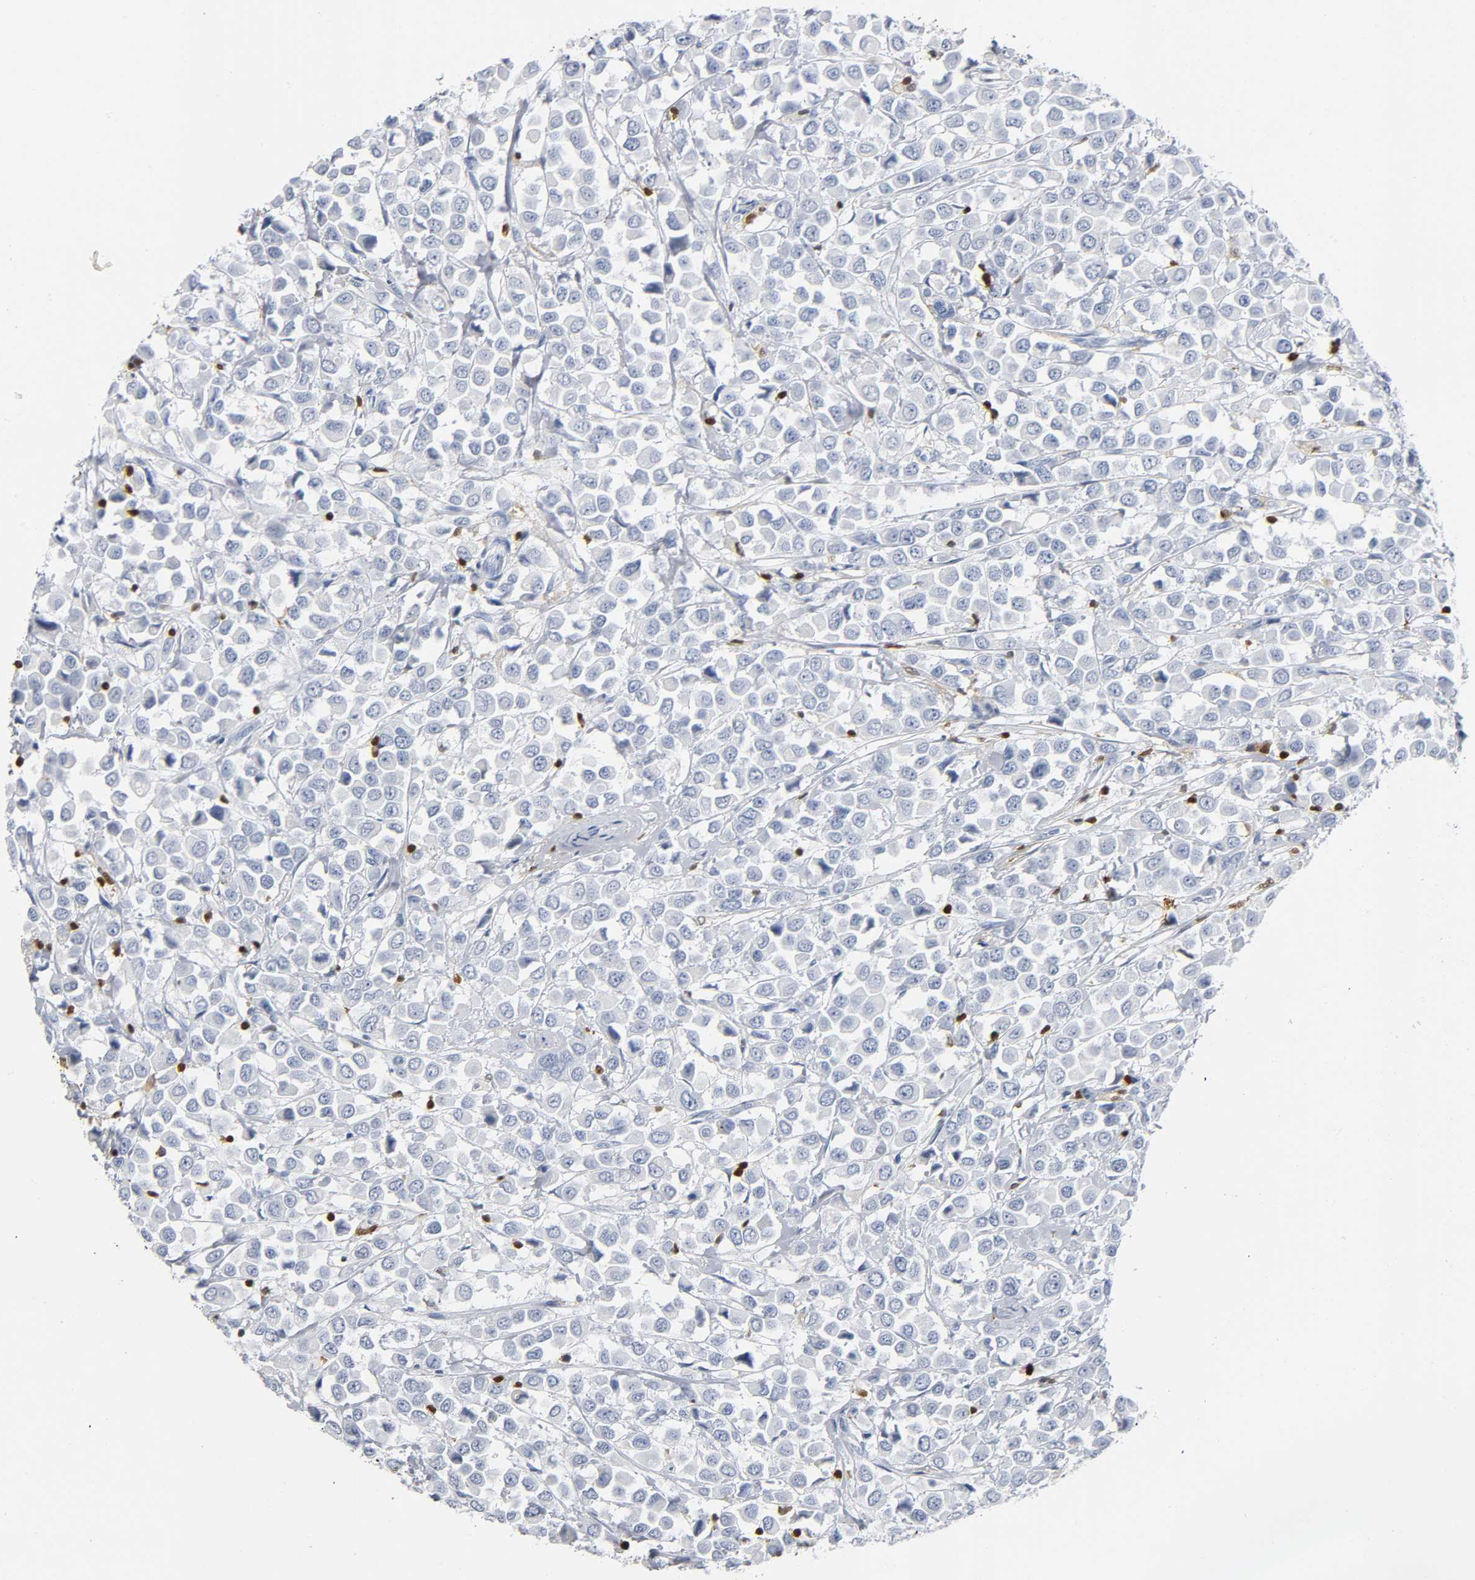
{"staining": {"intensity": "negative", "quantity": "none", "location": "none"}, "tissue": "breast cancer", "cell_type": "Tumor cells", "image_type": "cancer", "snomed": [{"axis": "morphology", "description": "Duct carcinoma"}, {"axis": "topography", "description": "Breast"}], "caption": "DAB immunohistochemical staining of breast cancer displays no significant staining in tumor cells.", "gene": "DOK2", "patient": {"sex": "female", "age": 61}}